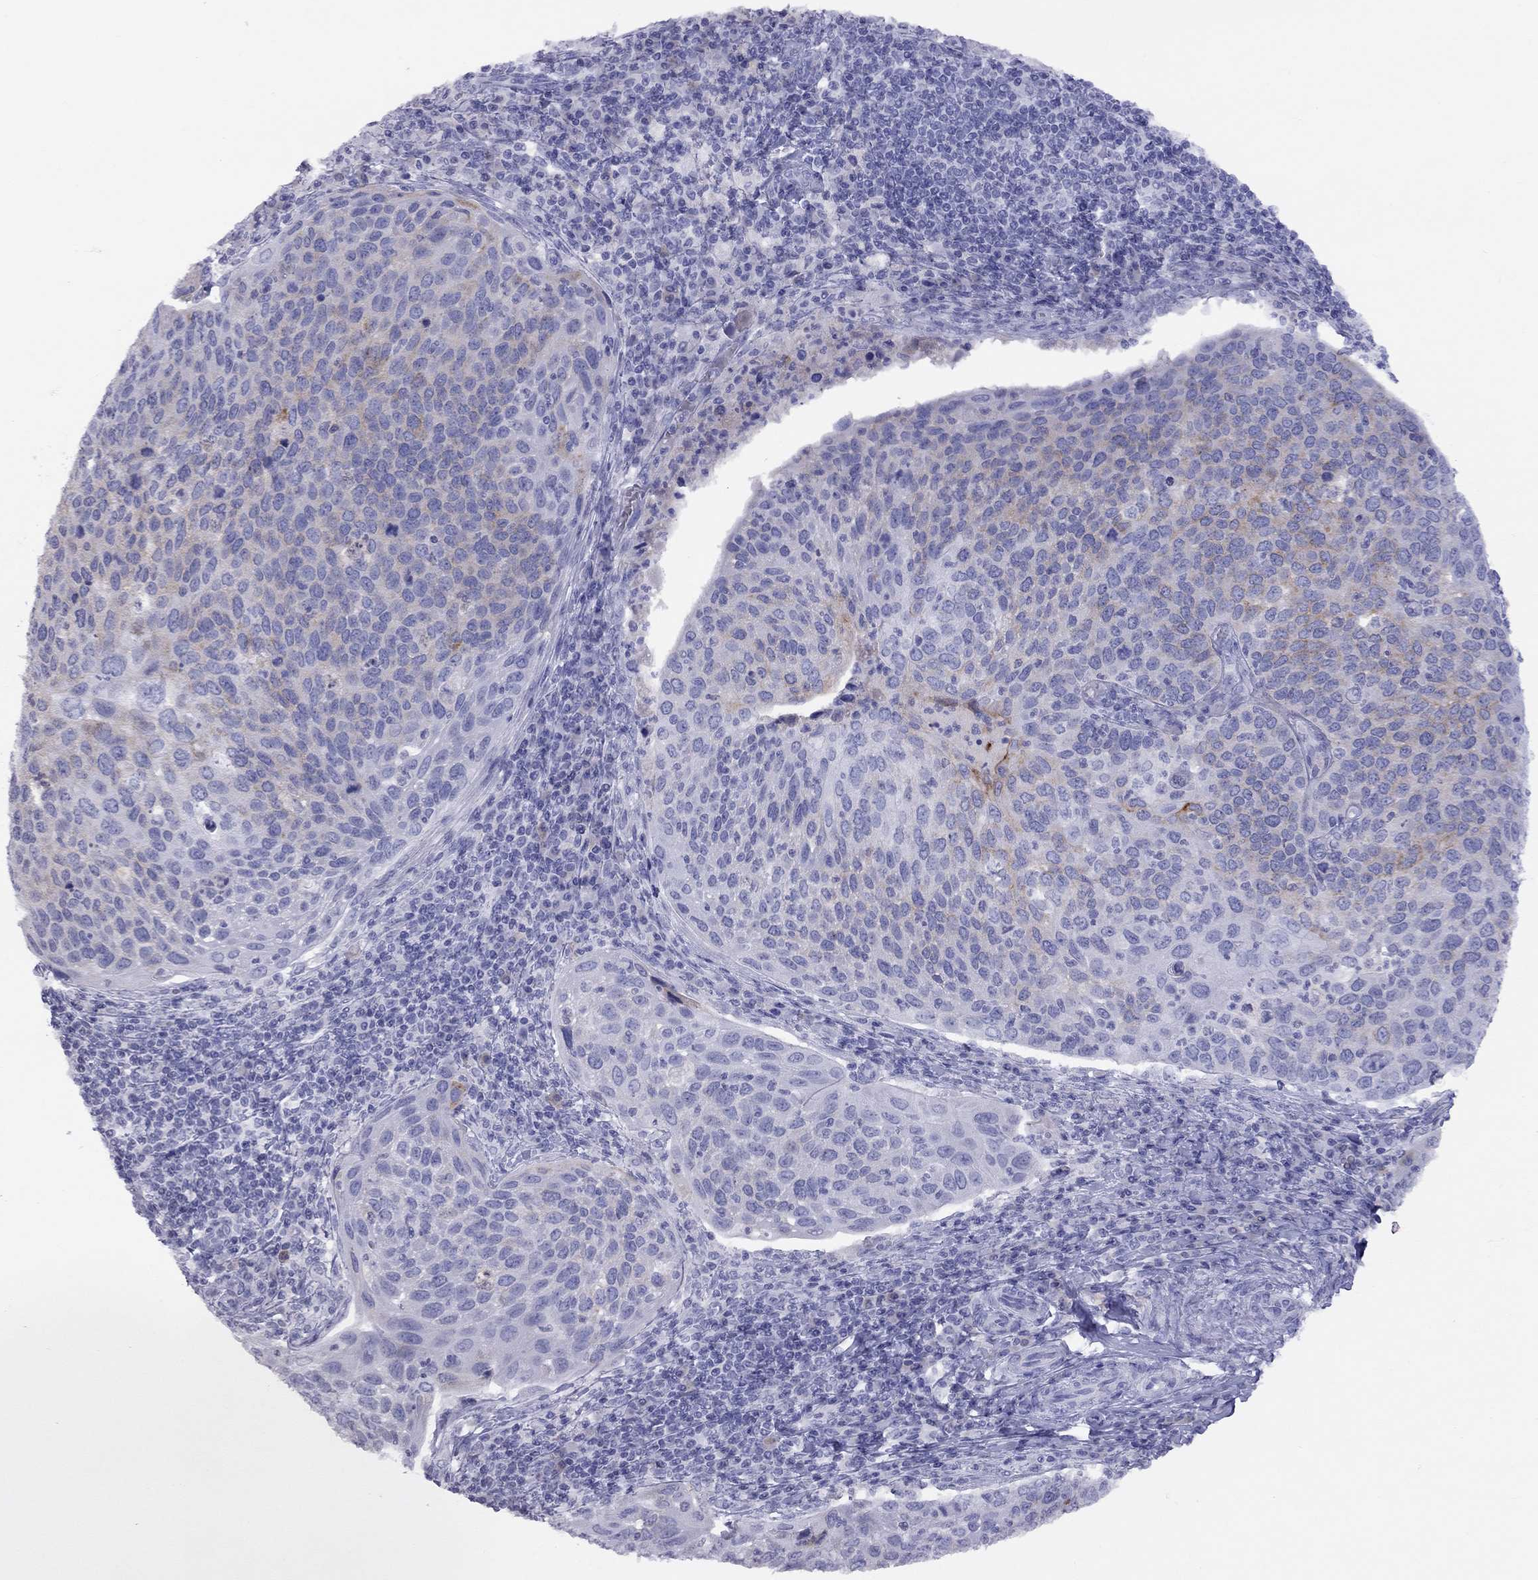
{"staining": {"intensity": "moderate", "quantity": "<25%", "location": "cytoplasmic/membranous"}, "tissue": "cervical cancer", "cell_type": "Tumor cells", "image_type": "cancer", "snomed": [{"axis": "morphology", "description": "Squamous cell carcinoma, NOS"}, {"axis": "topography", "description": "Cervix"}], "caption": "Moderate cytoplasmic/membranous expression is appreciated in about <25% of tumor cells in cervical cancer. (DAB IHC, brown staining for protein, blue staining for nuclei).", "gene": "MUC16", "patient": {"sex": "female", "age": 54}}